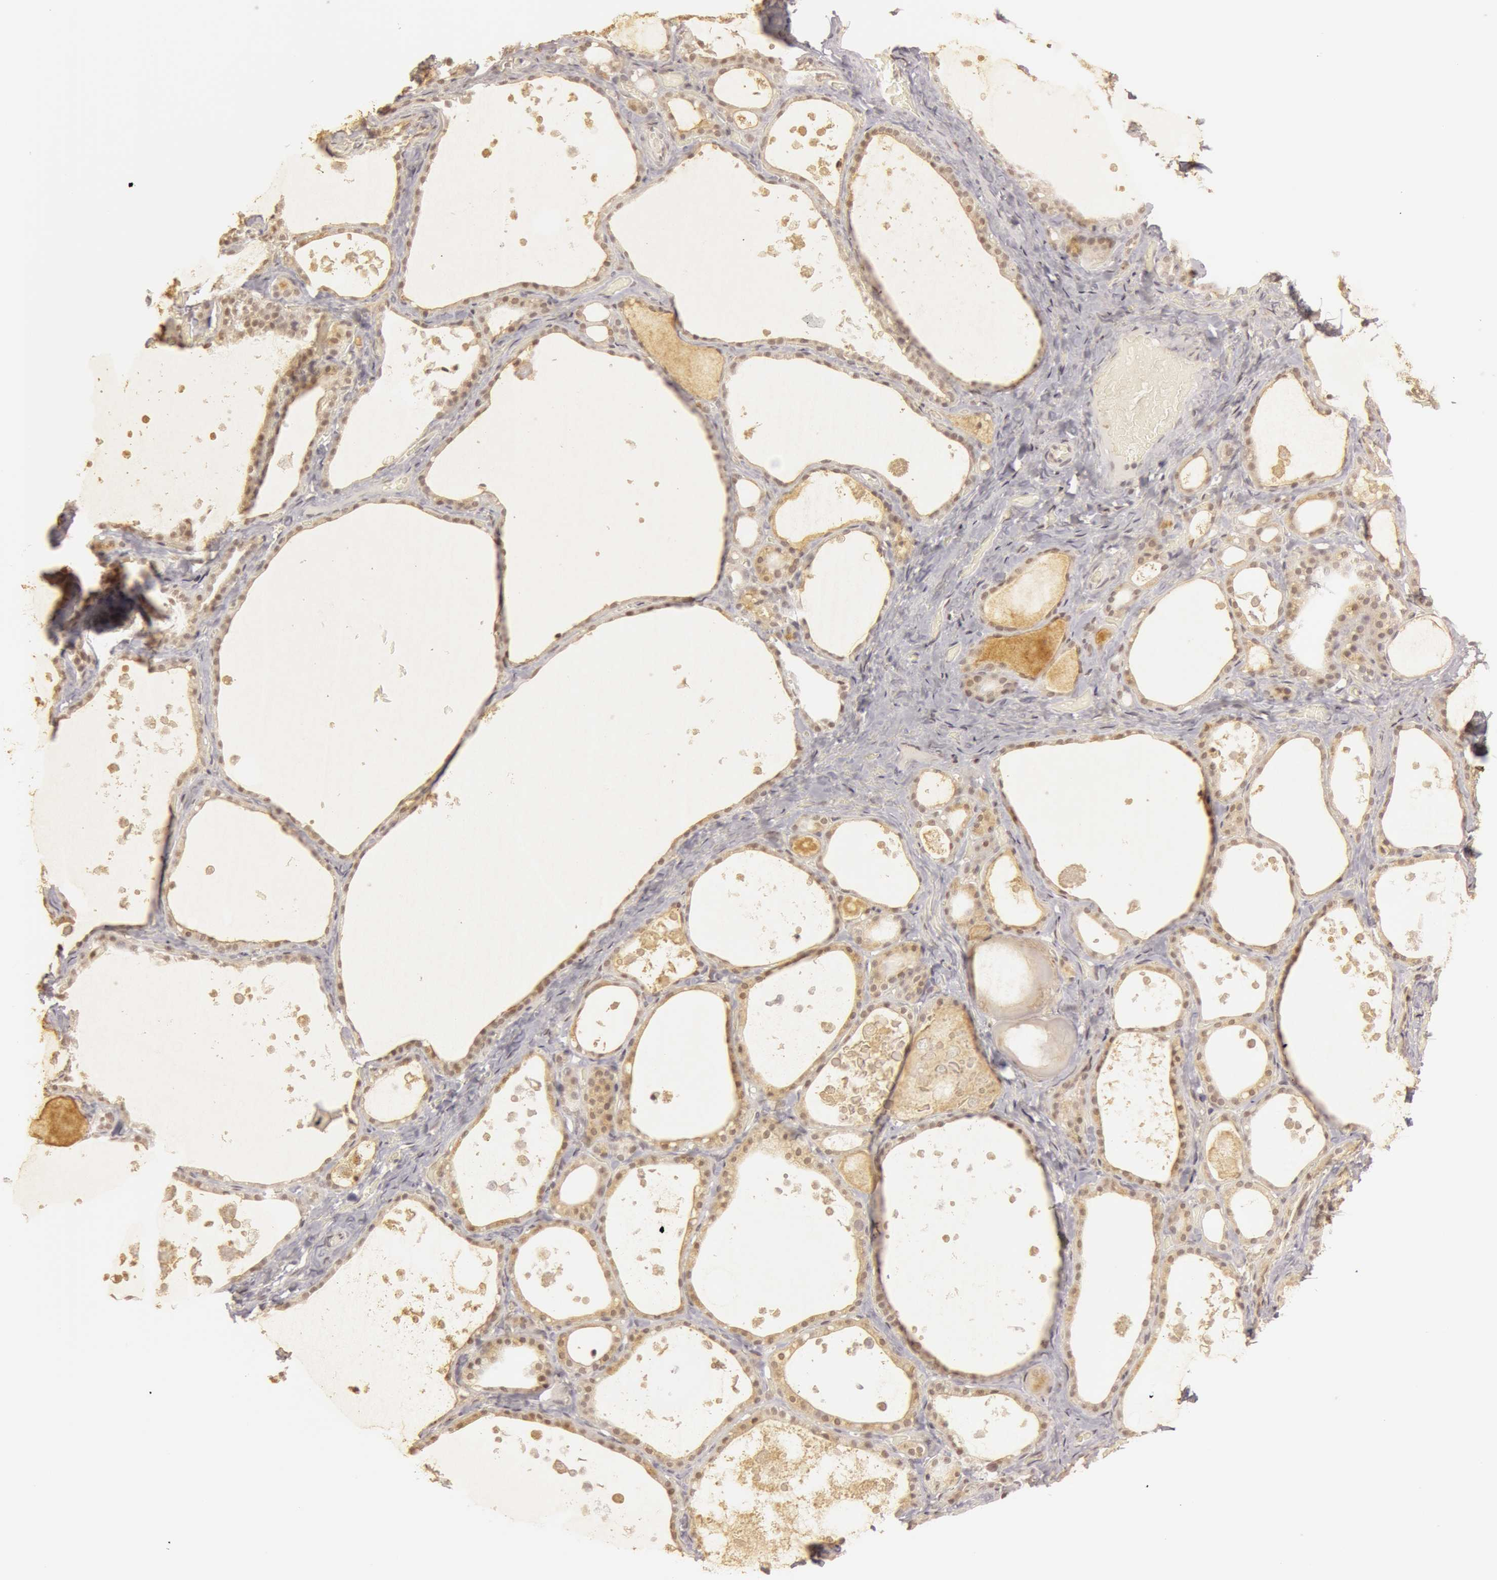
{"staining": {"intensity": "weak", "quantity": "25%-75%", "location": "nuclear"}, "tissue": "thyroid gland", "cell_type": "Glandular cells", "image_type": "normal", "snomed": [{"axis": "morphology", "description": "Normal tissue, NOS"}, {"axis": "topography", "description": "Thyroid gland"}], "caption": "High-power microscopy captured an immunohistochemistry (IHC) image of normal thyroid gland, revealing weak nuclear expression in about 25%-75% of glandular cells. Ihc stains the protein of interest in brown and the nuclei are stained blue.", "gene": "OASL", "patient": {"sex": "male", "age": 61}}